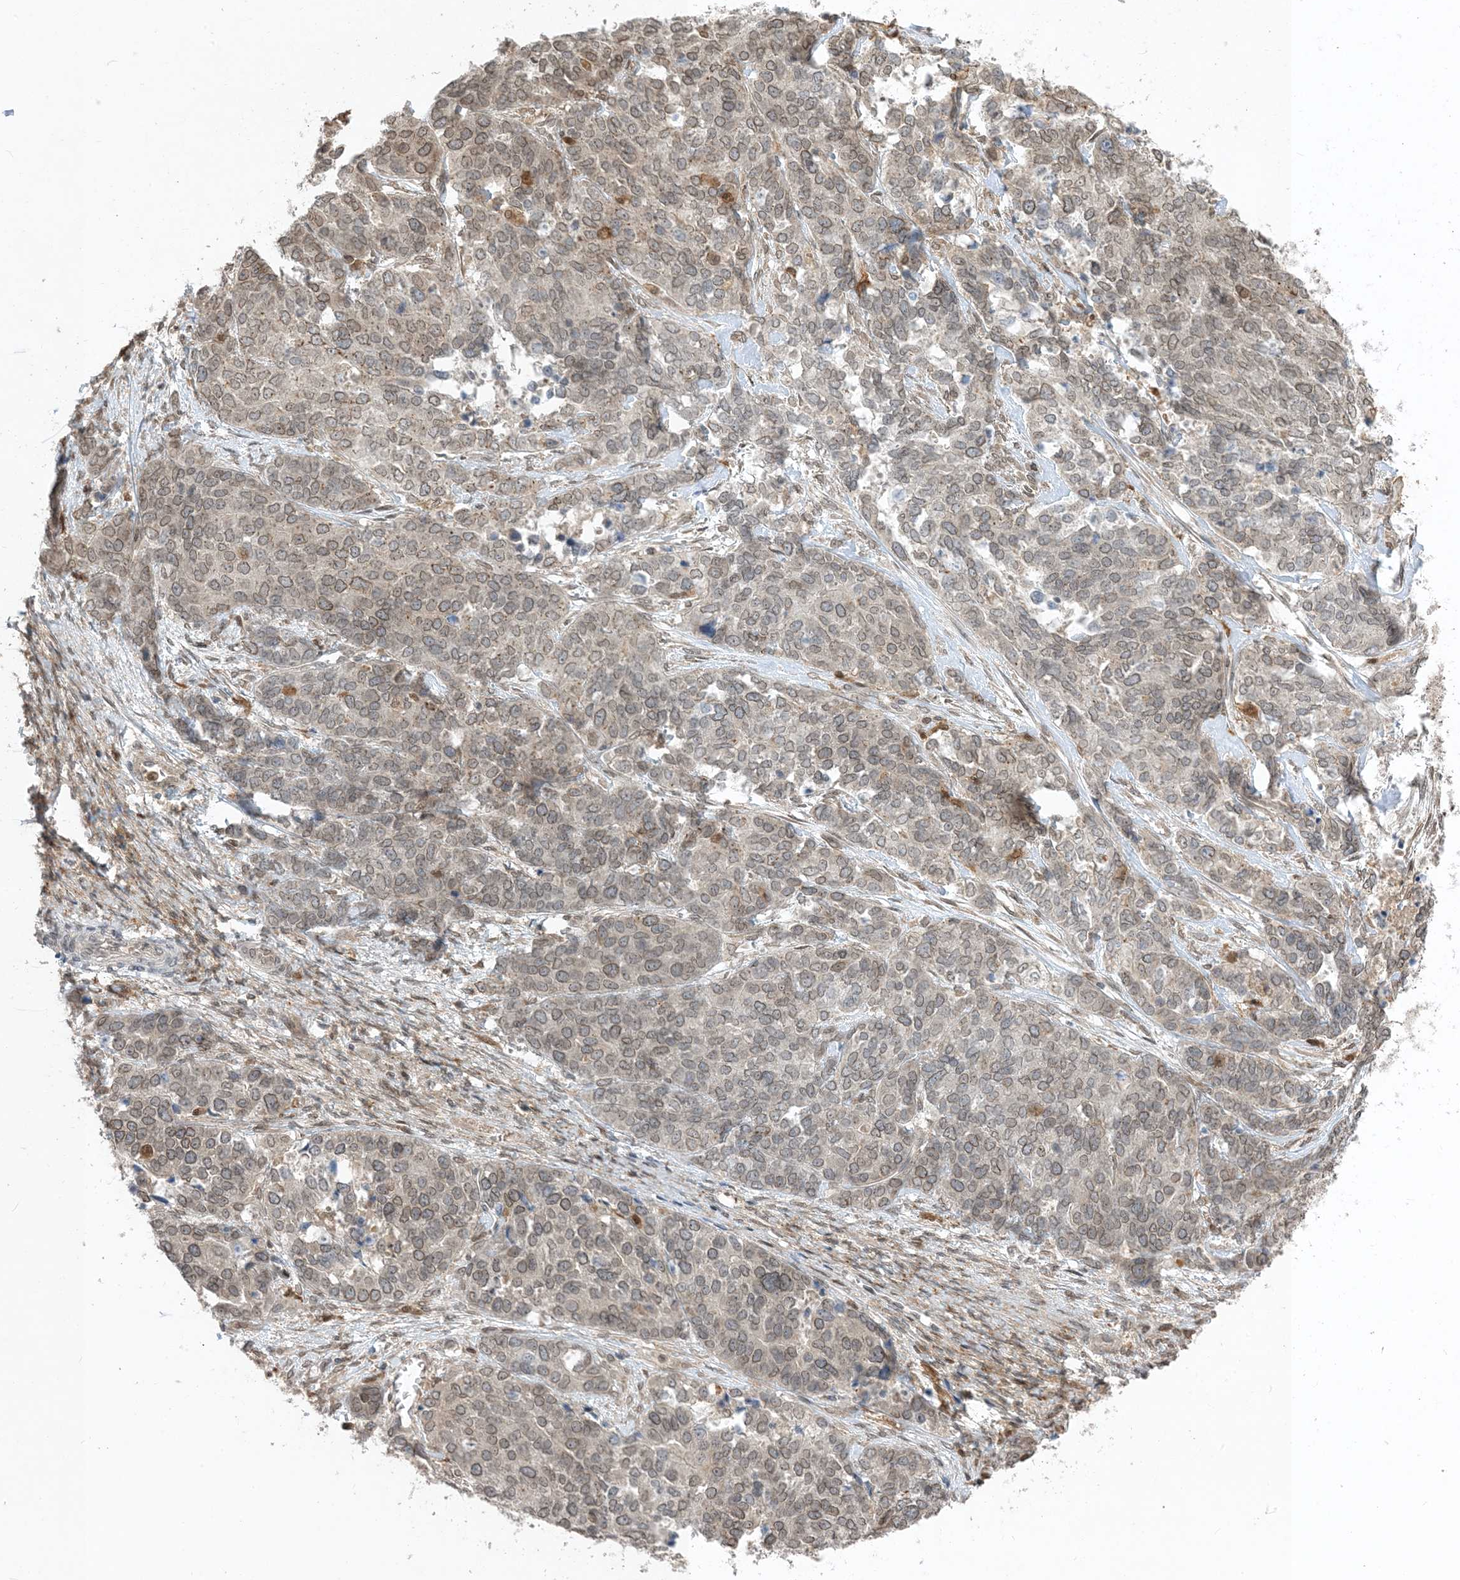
{"staining": {"intensity": "weak", "quantity": "25%-75%", "location": "cytoplasmic/membranous,nuclear"}, "tissue": "ovarian cancer", "cell_type": "Tumor cells", "image_type": "cancer", "snomed": [{"axis": "morphology", "description": "Cystadenocarcinoma, serous, NOS"}, {"axis": "topography", "description": "Ovary"}], "caption": "IHC micrograph of neoplastic tissue: ovarian serous cystadenocarcinoma stained using immunohistochemistry displays low levels of weak protein expression localized specifically in the cytoplasmic/membranous and nuclear of tumor cells, appearing as a cytoplasmic/membranous and nuclear brown color.", "gene": "NAGK", "patient": {"sex": "female", "age": 44}}